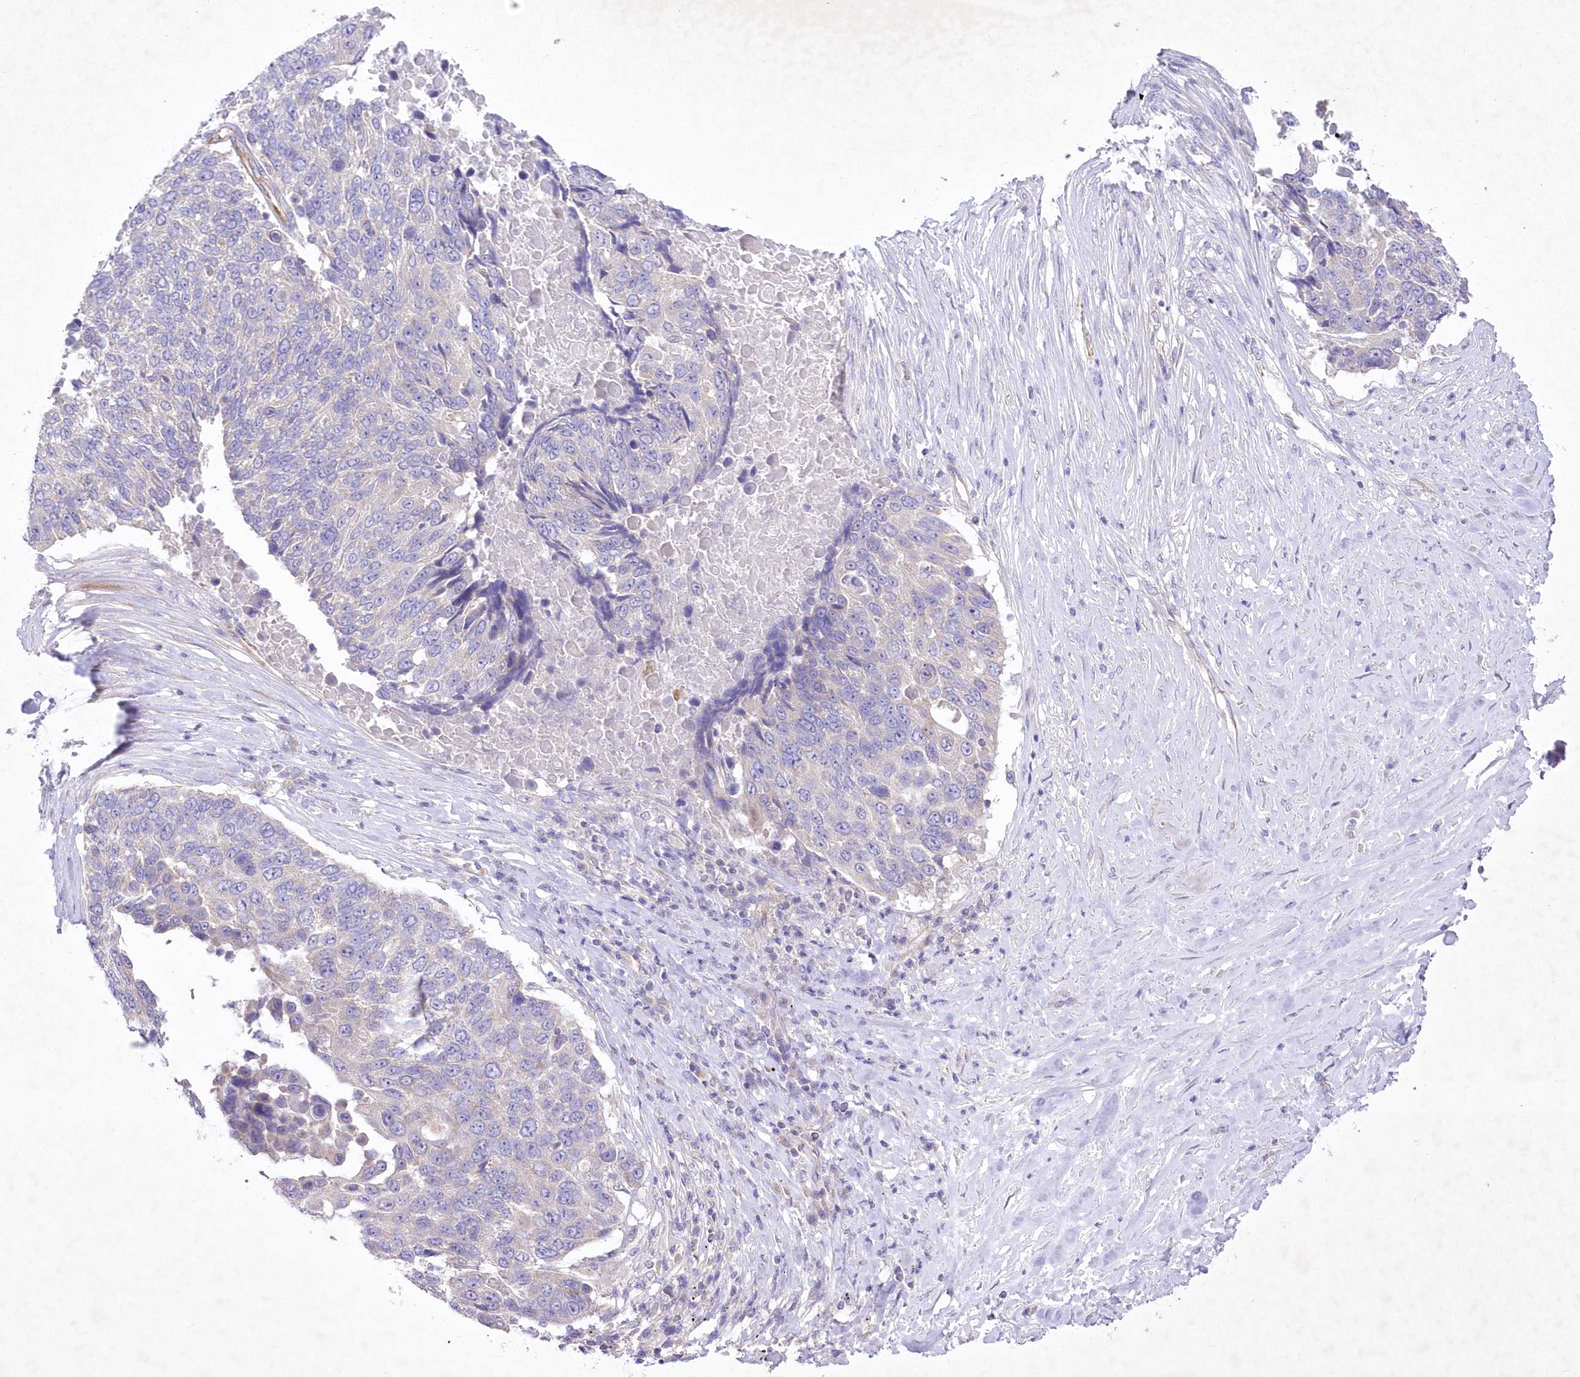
{"staining": {"intensity": "negative", "quantity": "none", "location": "none"}, "tissue": "lung cancer", "cell_type": "Tumor cells", "image_type": "cancer", "snomed": [{"axis": "morphology", "description": "Squamous cell carcinoma, NOS"}, {"axis": "topography", "description": "Lung"}], "caption": "Immunohistochemistry image of human lung squamous cell carcinoma stained for a protein (brown), which shows no expression in tumor cells.", "gene": "ITSN2", "patient": {"sex": "male", "age": 66}}